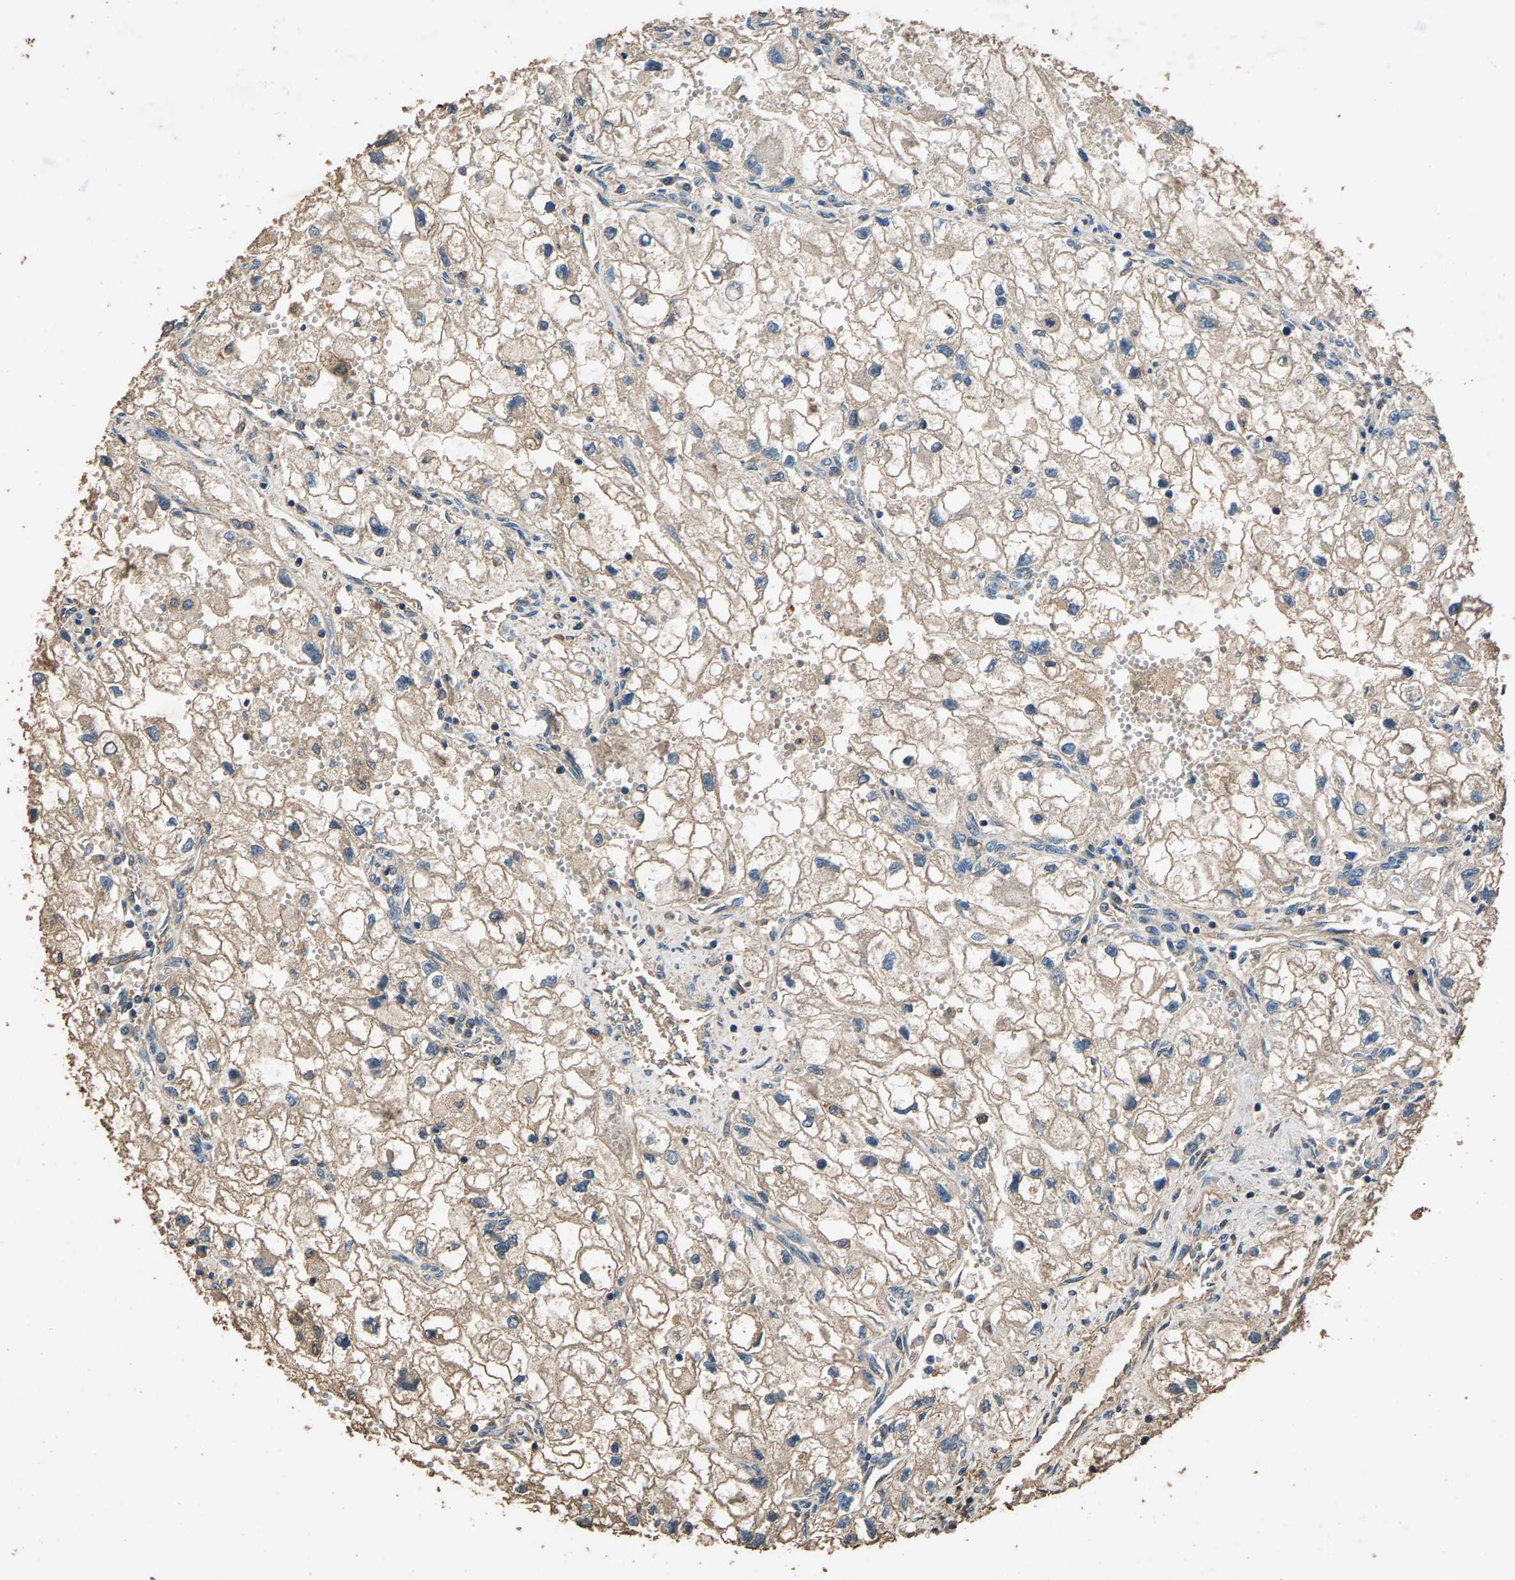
{"staining": {"intensity": "weak", "quantity": "<25%", "location": "cytoplasmic/membranous"}, "tissue": "renal cancer", "cell_type": "Tumor cells", "image_type": "cancer", "snomed": [{"axis": "morphology", "description": "Adenocarcinoma, NOS"}, {"axis": "topography", "description": "Kidney"}], "caption": "This micrograph is of renal adenocarcinoma stained with IHC to label a protein in brown with the nuclei are counter-stained blue. There is no staining in tumor cells. Nuclei are stained in blue.", "gene": "MRPL27", "patient": {"sex": "female", "age": 70}}